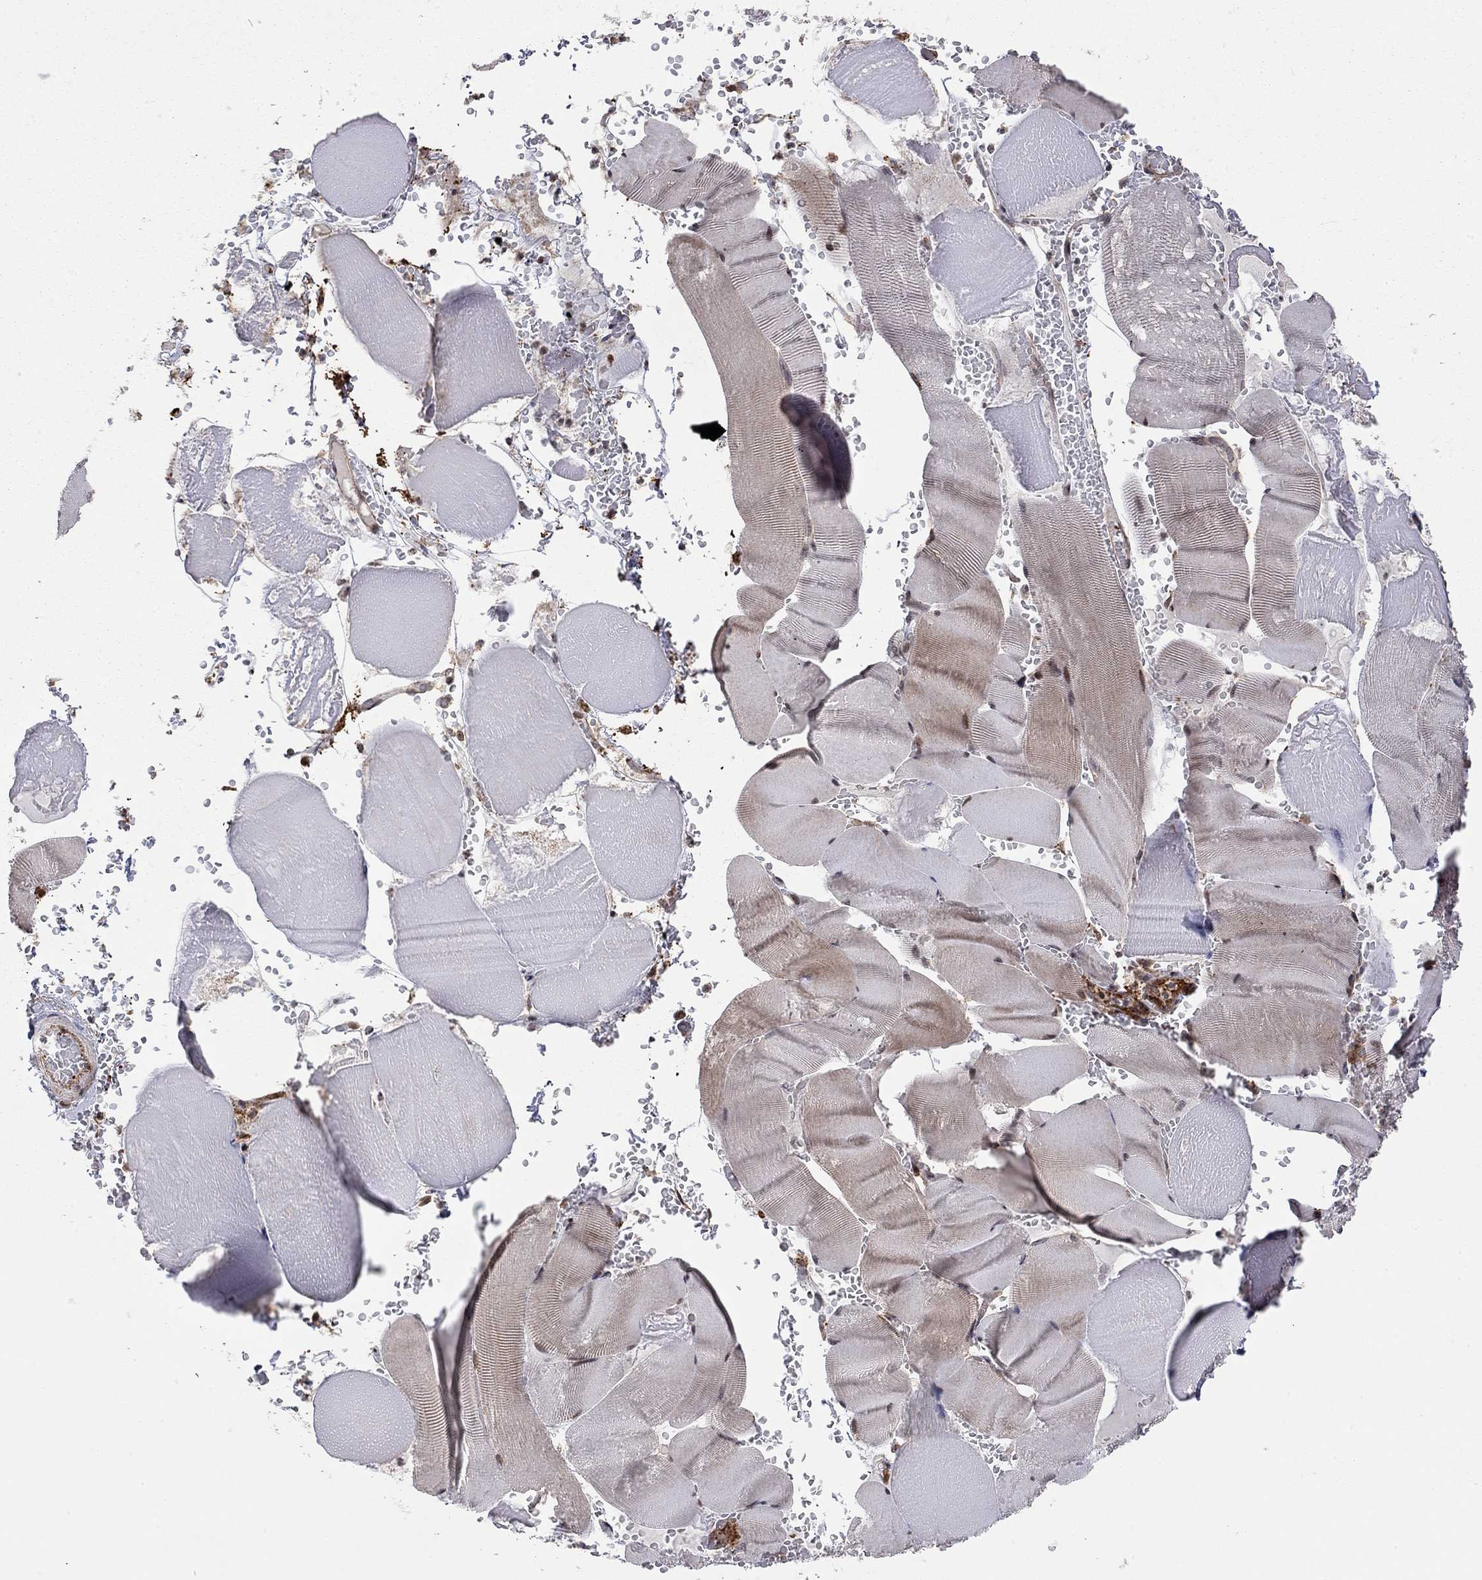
{"staining": {"intensity": "moderate", "quantity": "<25%", "location": "nuclear"}, "tissue": "skeletal muscle", "cell_type": "Myocytes", "image_type": "normal", "snomed": [{"axis": "morphology", "description": "Normal tissue, NOS"}, {"axis": "topography", "description": "Skeletal muscle"}], "caption": "This image reveals immunohistochemistry (IHC) staining of benign human skeletal muscle, with low moderate nuclear expression in approximately <25% of myocytes.", "gene": "TDP1", "patient": {"sex": "male", "age": 56}}